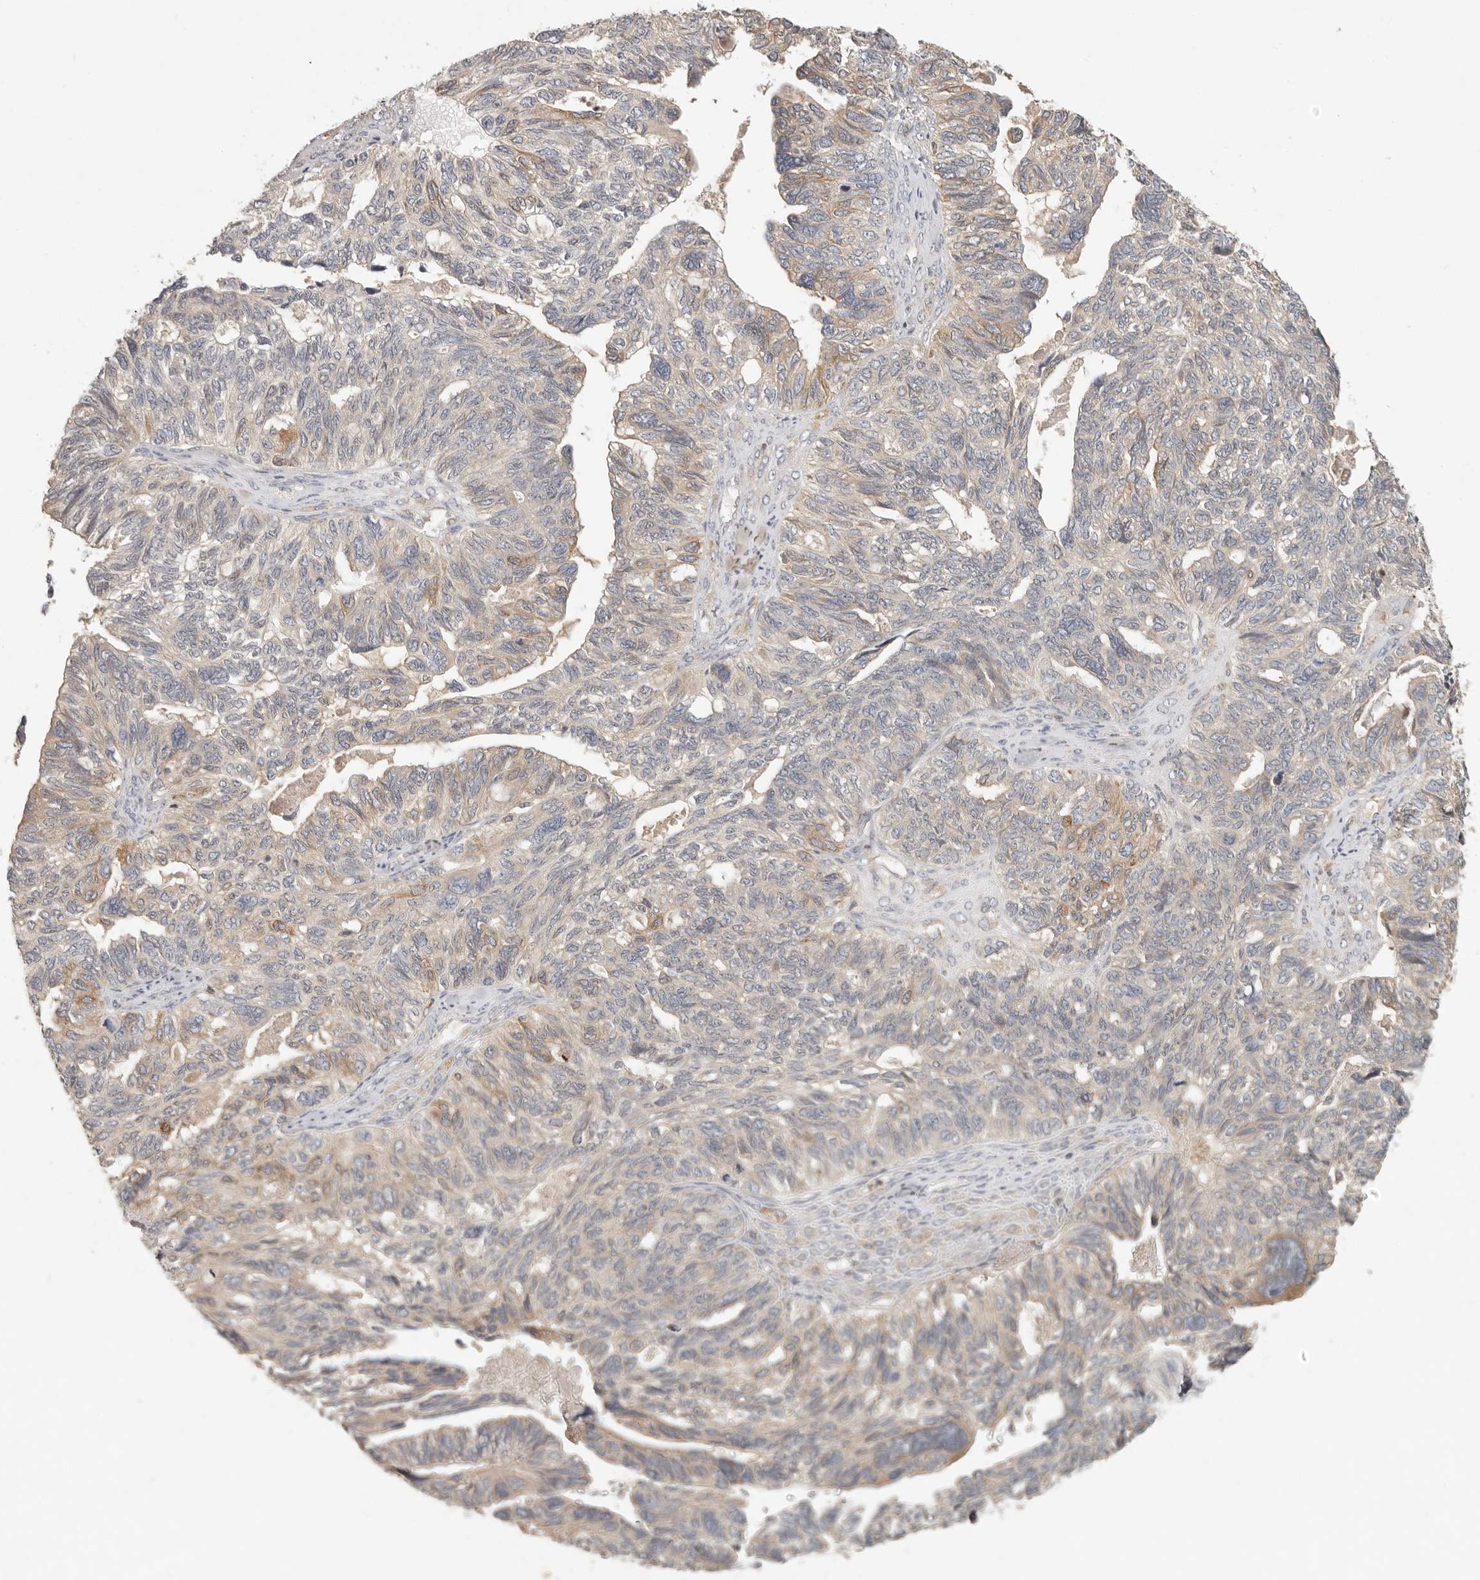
{"staining": {"intensity": "weak", "quantity": "<25%", "location": "cytoplasmic/membranous"}, "tissue": "ovarian cancer", "cell_type": "Tumor cells", "image_type": "cancer", "snomed": [{"axis": "morphology", "description": "Cystadenocarcinoma, serous, NOS"}, {"axis": "topography", "description": "Ovary"}], "caption": "A micrograph of human serous cystadenocarcinoma (ovarian) is negative for staining in tumor cells.", "gene": "ARHGEF10L", "patient": {"sex": "female", "age": 79}}